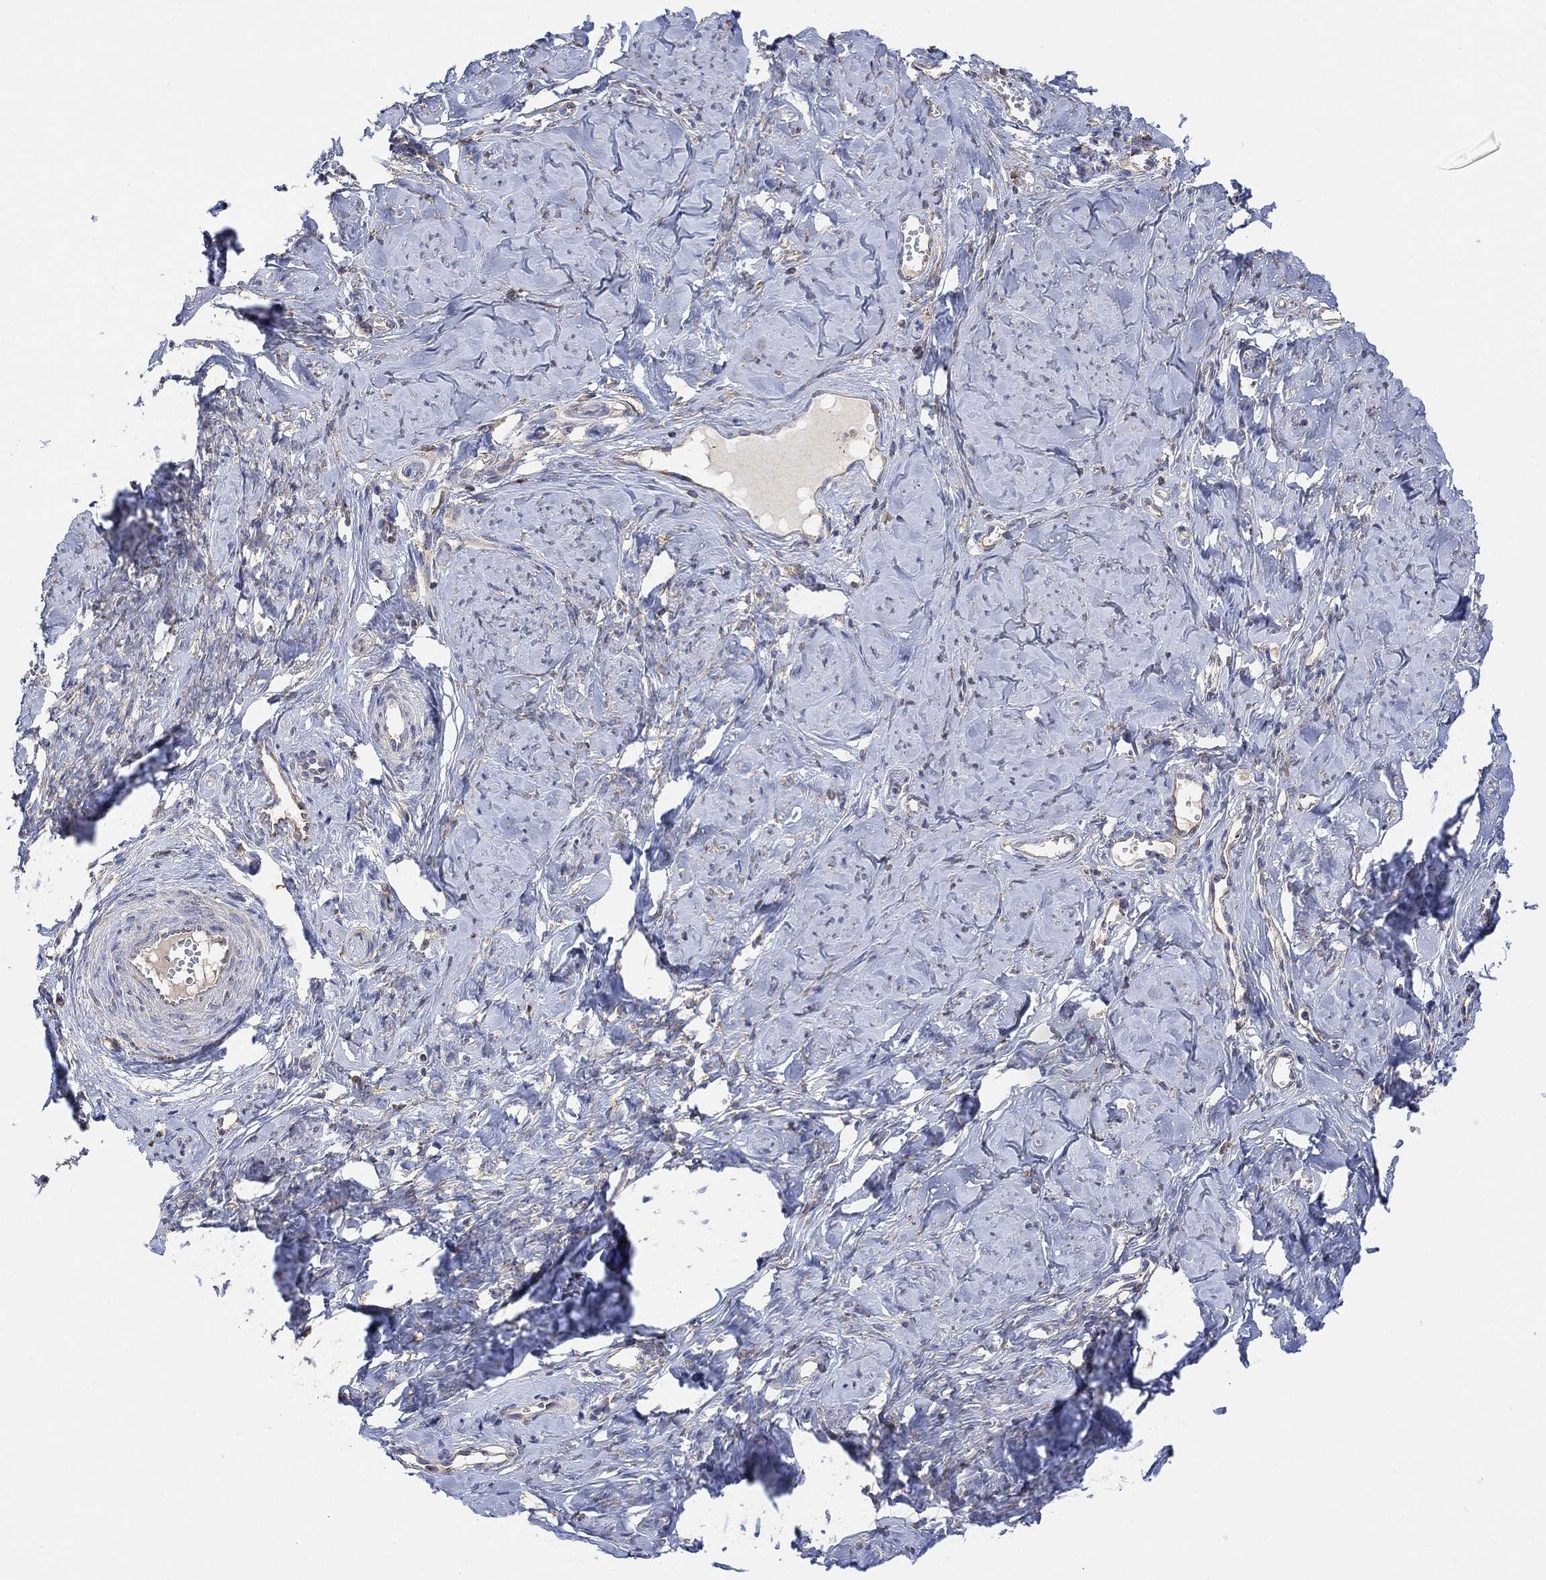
{"staining": {"intensity": "negative", "quantity": "none", "location": "none"}, "tissue": "smooth muscle", "cell_type": "Smooth muscle cells", "image_type": "normal", "snomed": [{"axis": "morphology", "description": "Normal tissue, NOS"}, {"axis": "topography", "description": "Smooth muscle"}], "caption": "Immunohistochemical staining of normal human smooth muscle displays no significant positivity in smooth muscle cells. (DAB (3,3'-diaminobenzidine) immunohistochemistry visualized using brightfield microscopy, high magnification).", "gene": "BLOC1S3", "patient": {"sex": "female", "age": 48}}